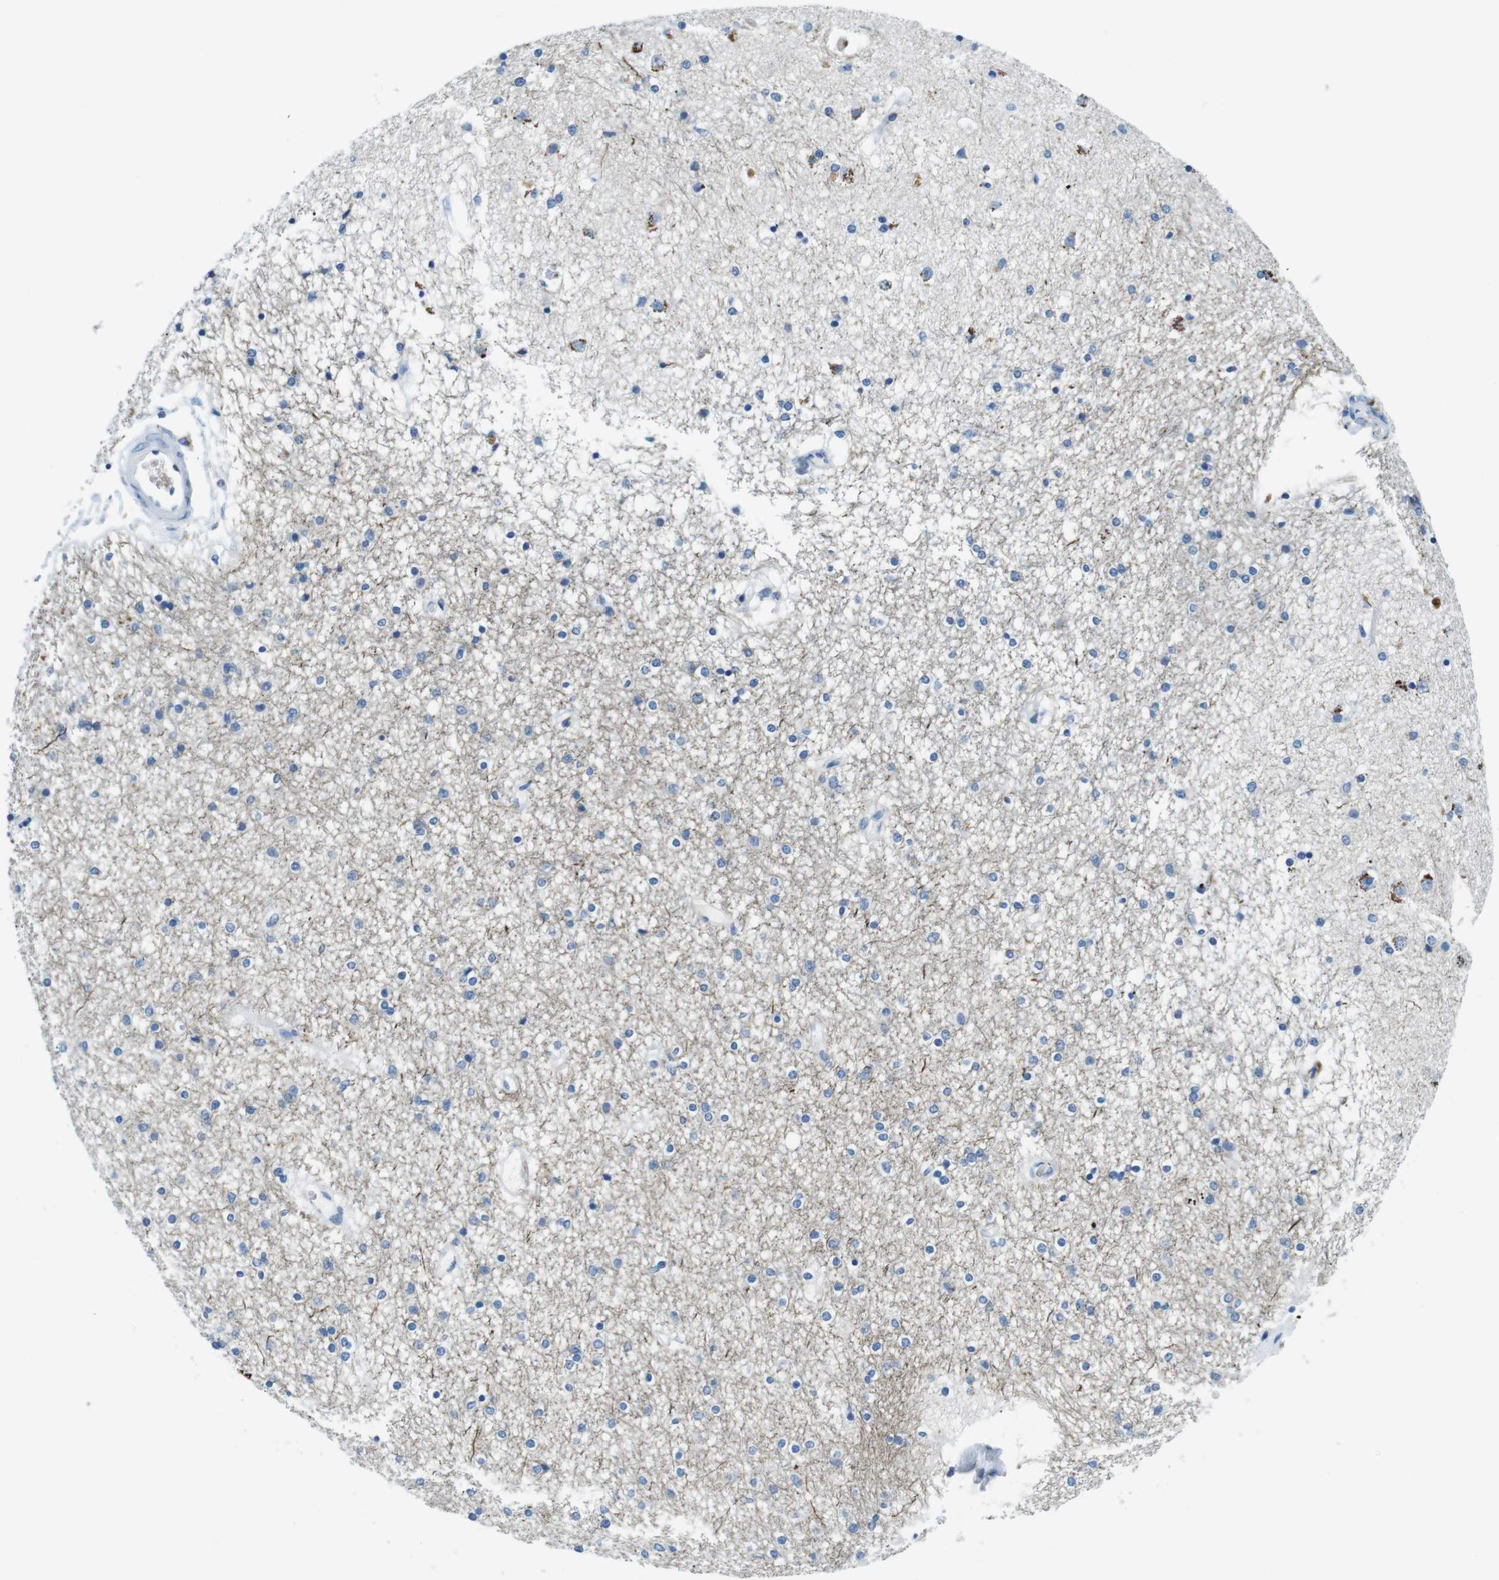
{"staining": {"intensity": "moderate", "quantity": "<25%", "location": "cytoplasmic/membranous"}, "tissue": "caudate", "cell_type": "Glial cells", "image_type": "normal", "snomed": [{"axis": "morphology", "description": "Normal tissue, NOS"}, {"axis": "topography", "description": "Lateral ventricle wall"}], "caption": "Brown immunohistochemical staining in unremarkable human caudate exhibits moderate cytoplasmic/membranous expression in approximately <25% of glial cells.", "gene": "TFAP2C", "patient": {"sex": "female", "age": 54}}